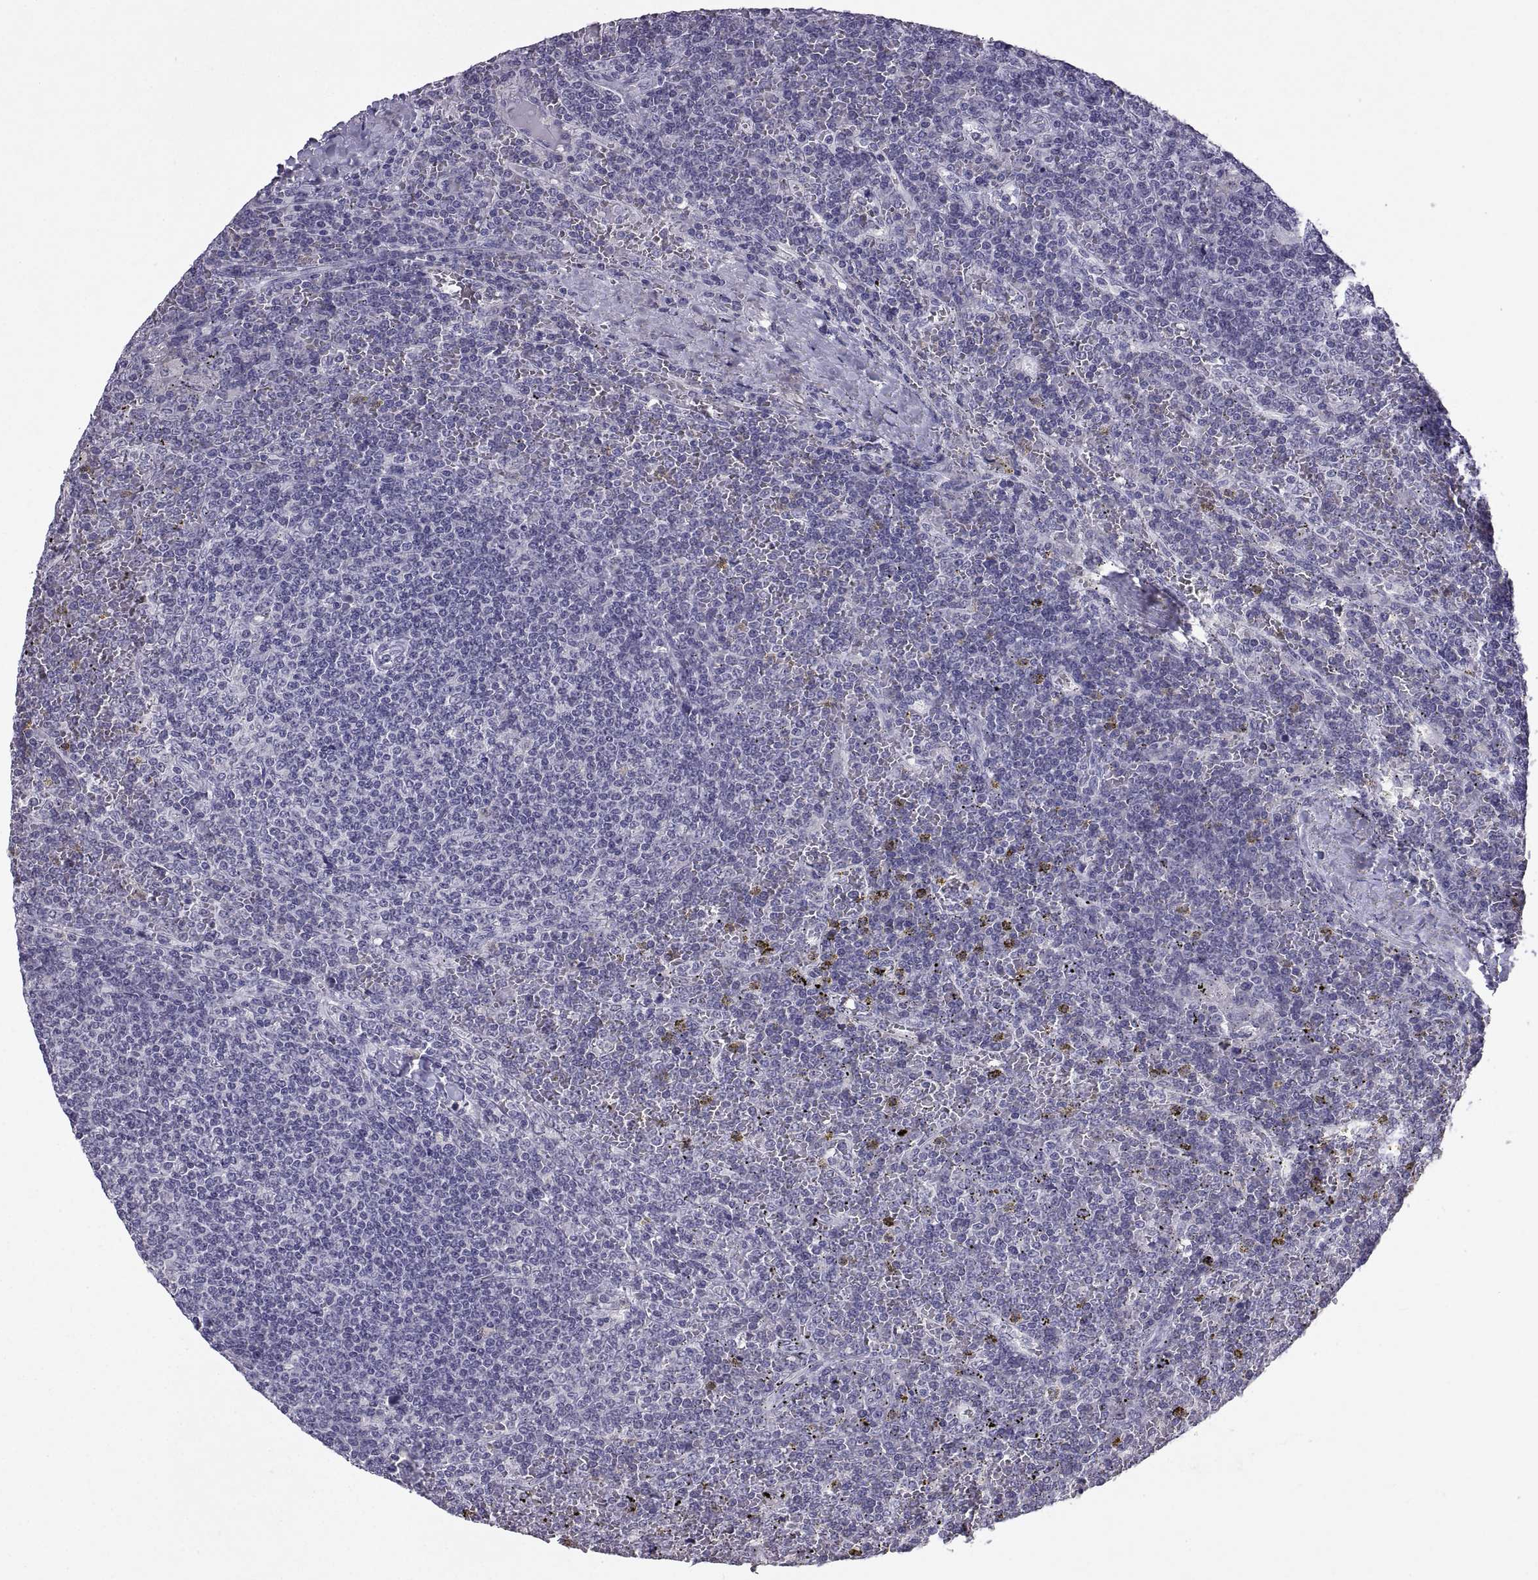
{"staining": {"intensity": "negative", "quantity": "none", "location": "none"}, "tissue": "lymphoma", "cell_type": "Tumor cells", "image_type": "cancer", "snomed": [{"axis": "morphology", "description": "Malignant lymphoma, non-Hodgkin's type, Low grade"}, {"axis": "topography", "description": "Spleen"}], "caption": "This is an immunohistochemistry (IHC) histopathology image of human malignant lymphoma, non-Hodgkin's type (low-grade). There is no expression in tumor cells.", "gene": "SOX21", "patient": {"sex": "female", "age": 19}}